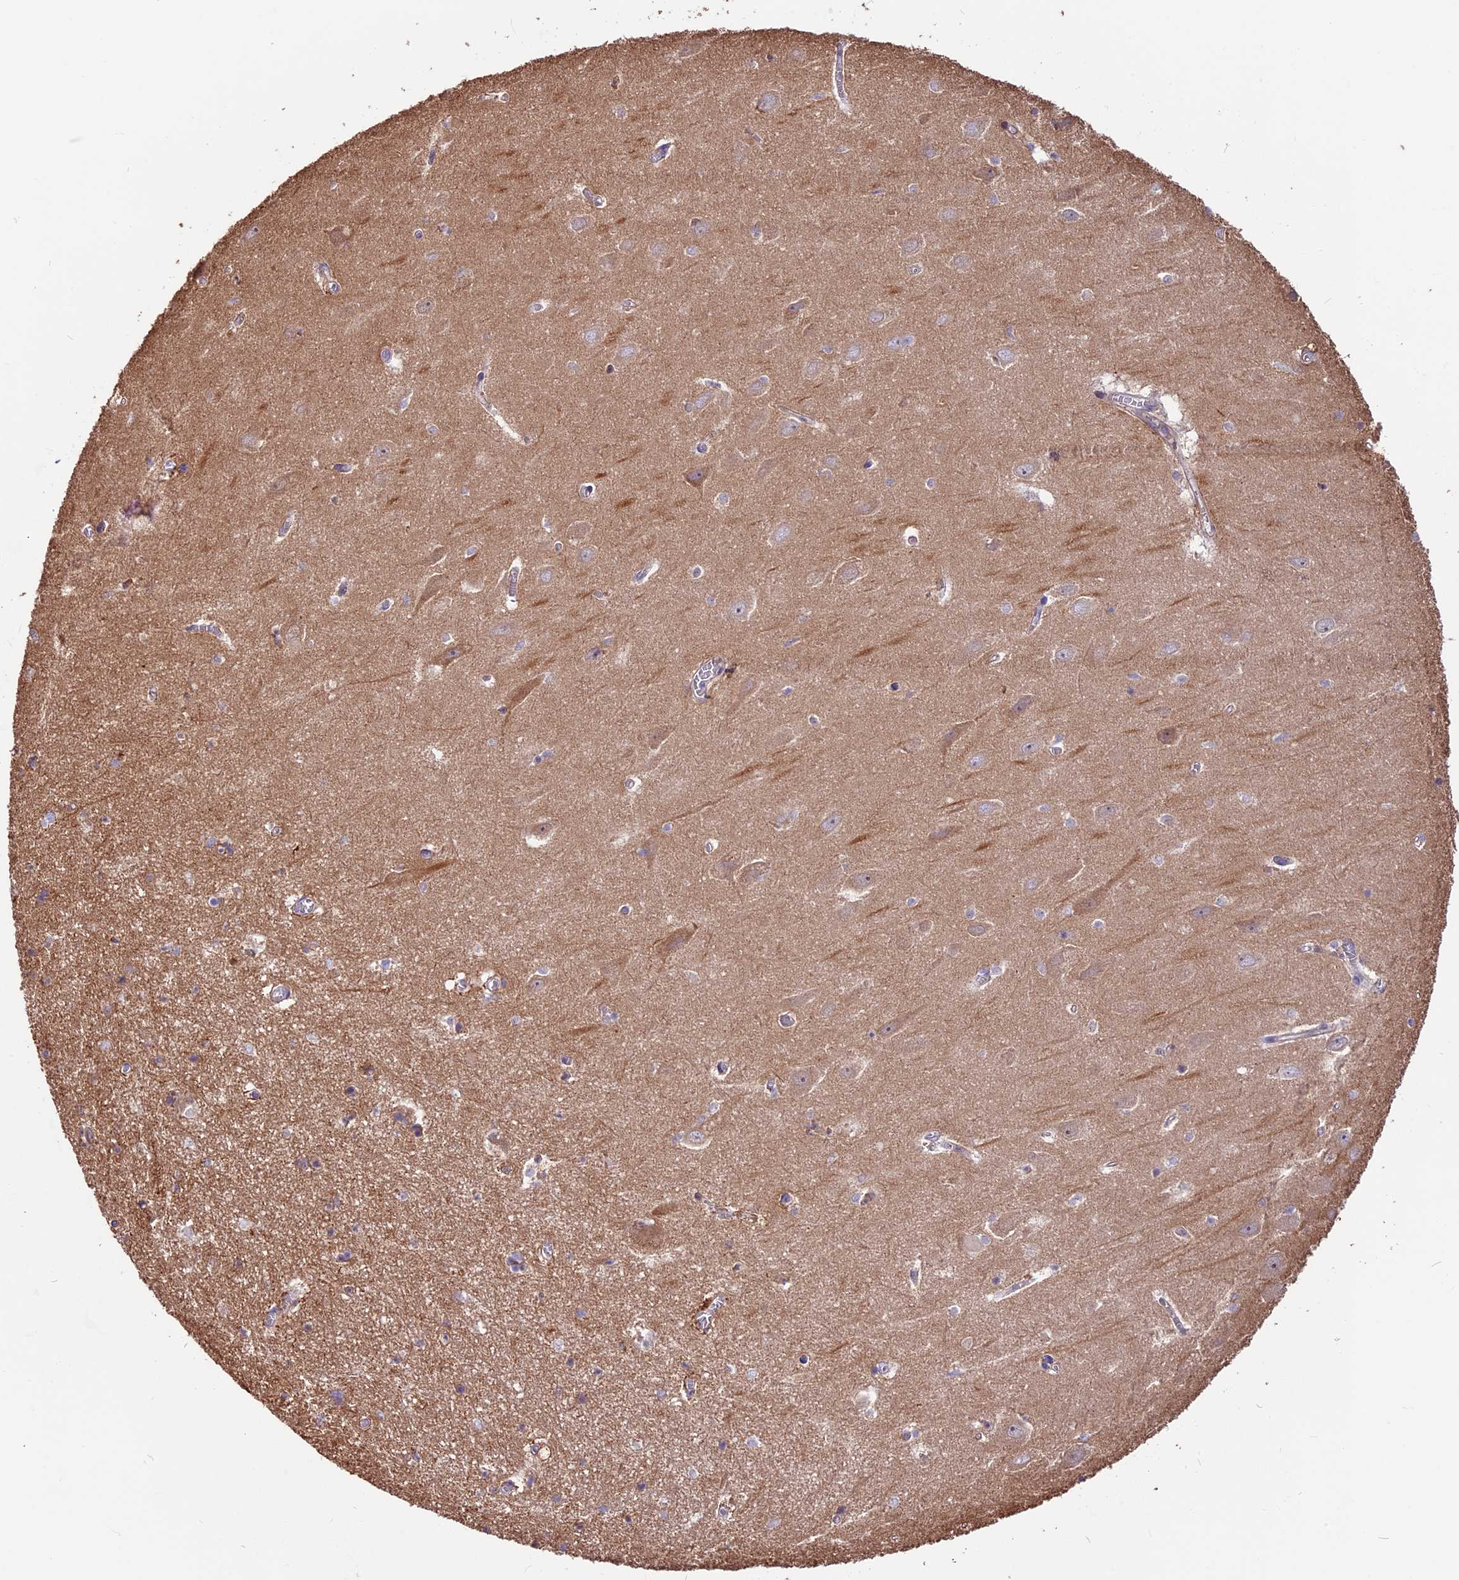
{"staining": {"intensity": "weak", "quantity": "<25%", "location": "cytoplasmic/membranous"}, "tissue": "hippocampus", "cell_type": "Glial cells", "image_type": "normal", "snomed": [{"axis": "morphology", "description": "Normal tissue, NOS"}, {"axis": "topography", "description": "Hippocampus"}], "caption": "IHC micrograph of normal human hippocampus stained for a protein (brown), which displays no positivity in glial cells. (IHC, brightfield microscopy, high magnification).", "gene": "ANO3", "patient": {"sex": "female", "age": 64}}